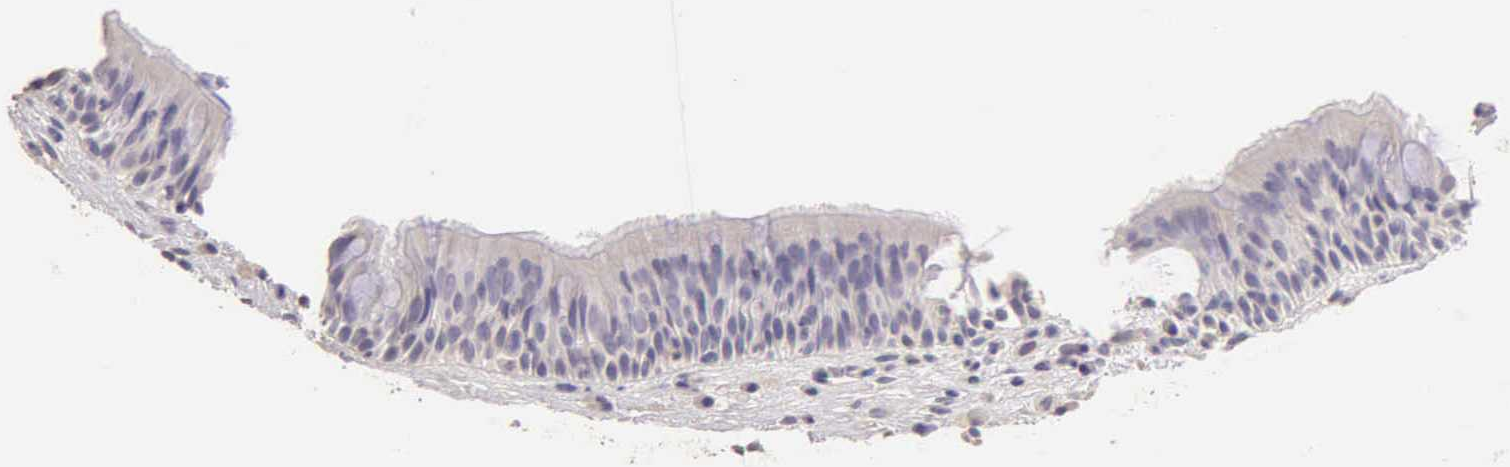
{"staining": {"intensity": "negative", "quantity": "none", "location": "none"}, "tissue": "nasopharynx", "cell_type": "Respiratory epithelial cells", "image_type": "normal", "snomed": [{"axis": "morphology", "description": "Normal tissue, NOS"}, {"axis": "topography", "description": "Nasopharynx"}], "caption": "Protein analysis of unremarkable nasopharynx shows no significant expression in respiratory epithelial cells.", "gene": "ESR1", "patient": {"sex": "male", "age": 63}}